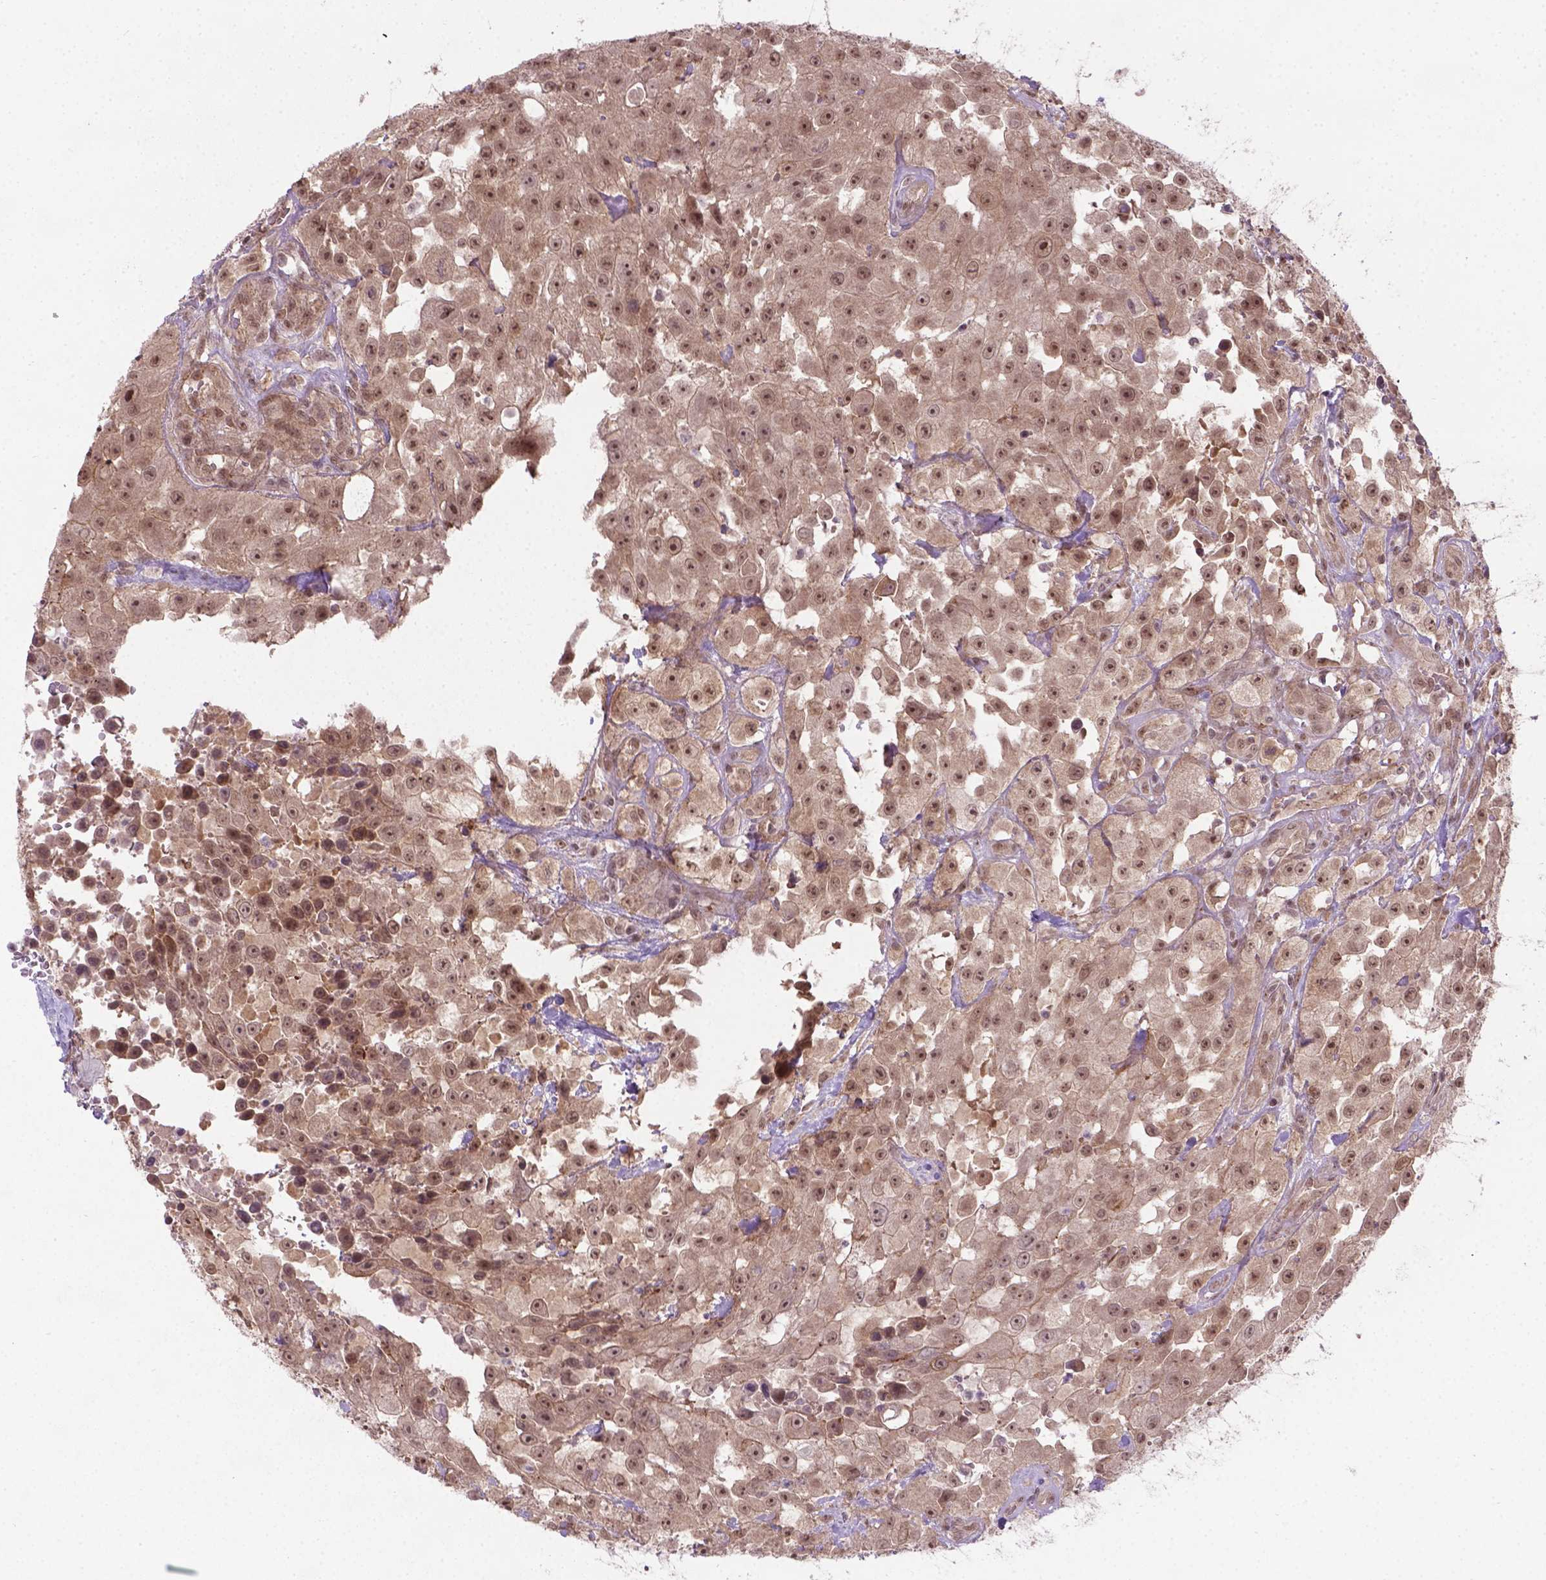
{"staining": {"intensity": "moderate", "quantity": ">75%", "location": "cytoplasmic/membranous,nuclear"}, "tissue": "urothelial cancer", "cell_type": "Tumor cells", "image_type": "cancer", "snomed": [{"axis": "morphology", "description": "Urothelial carcinoma, High grade"}, {"axis": "topography", "description": "Urinary bladder"}], "caption": "Urothelial cancer stained with a brown dye demonstrates moderate cytoplasmic/membranous and nuclear positive expression in approximately >75% of tumor cells.", "gene": "ANKRD54", "patient": {"sex": "male", "age": 79}}